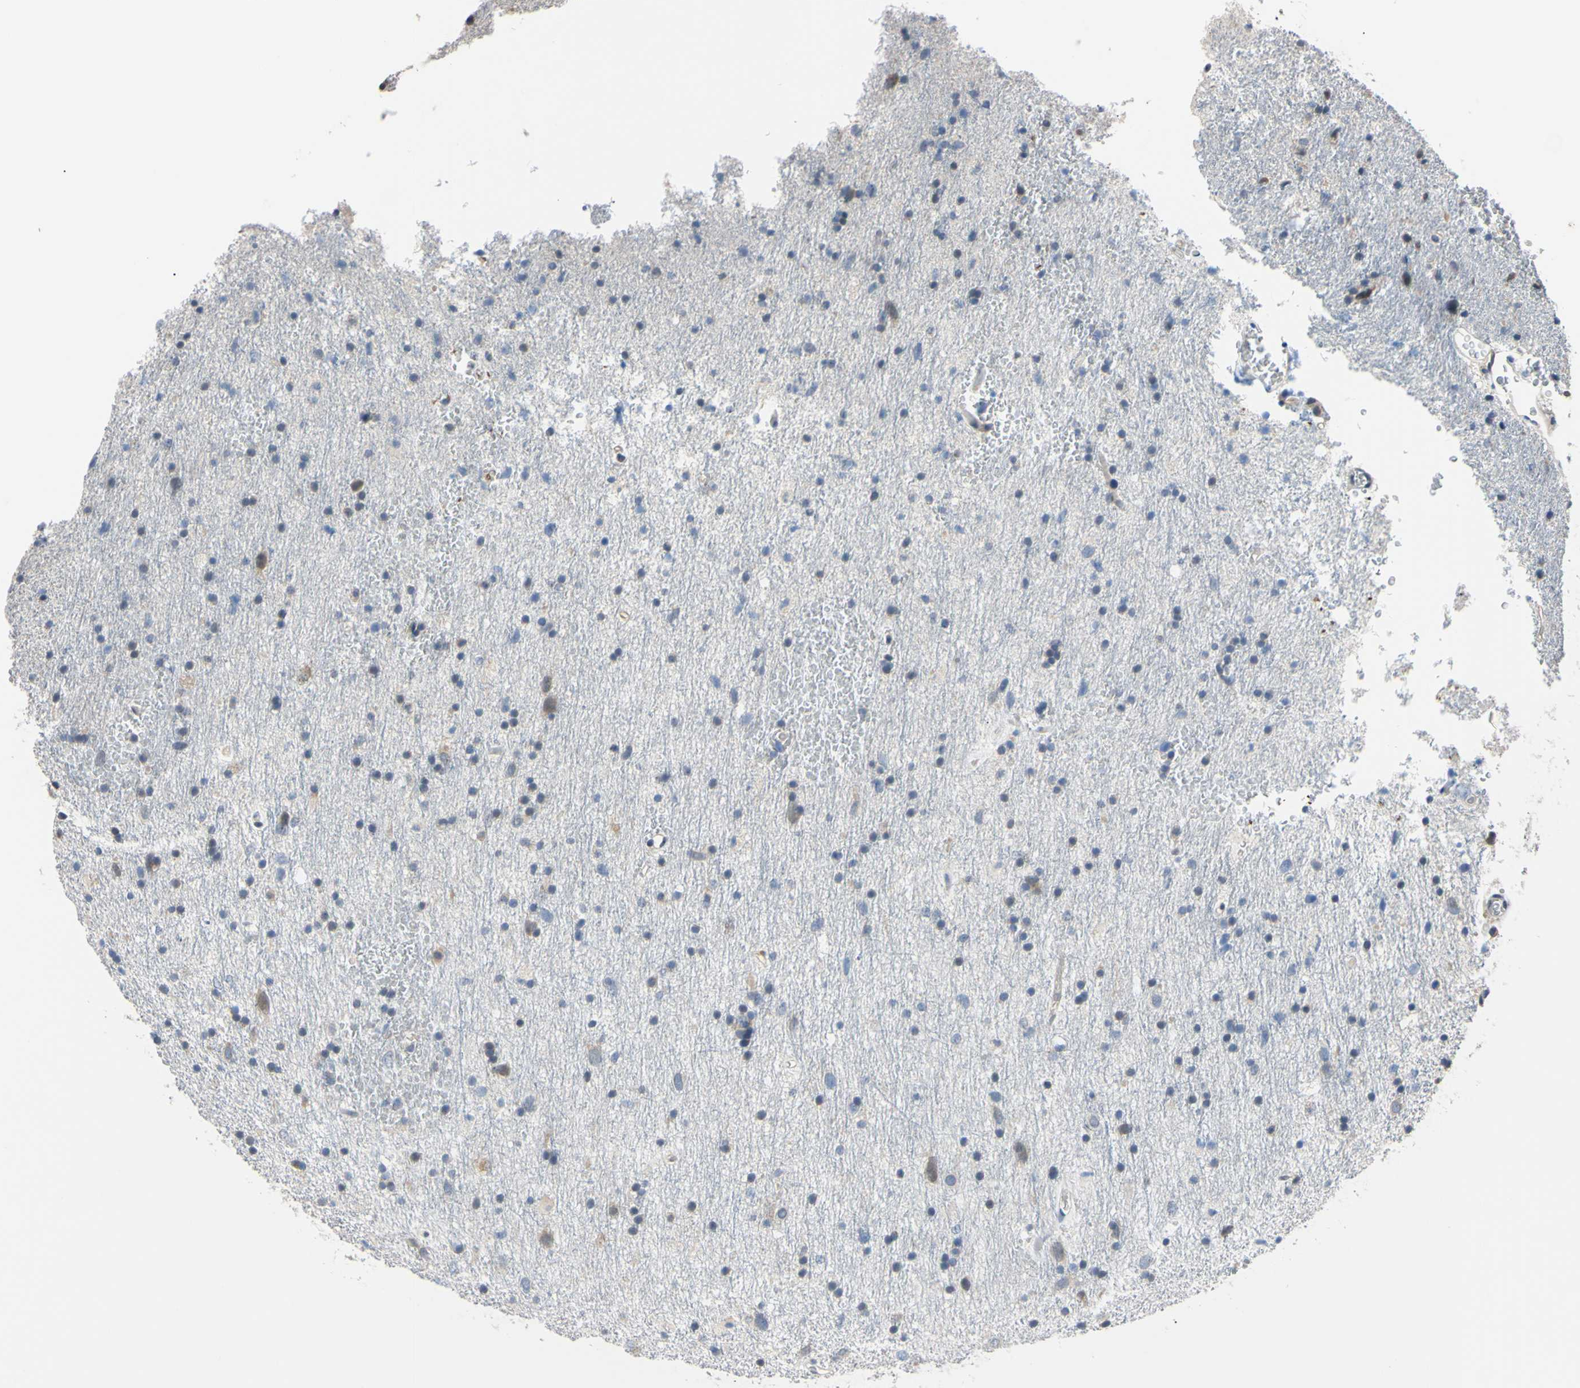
{"staining": {"intensity": "weak", "quantity": "<25%", "location": "cytoplasmic/membranous"}, "tissue": "glioma", "cell_type": "Tumor cells", "image_type": "cancer", "snomed": [{"axis": "morphology", "description": "Glioma, malignant, Low grade"}, {"axis": "topography", "description": "Brain"}], "caption": "The photomicrograph reveals no significant positivity in tumor cells of low-grade glioma (malignant). (Brightfield microscopy of DAB immunohistochemistry at high magnification).", "gene": "RARS1", "patient": {"sex": "male", "age": 77}}